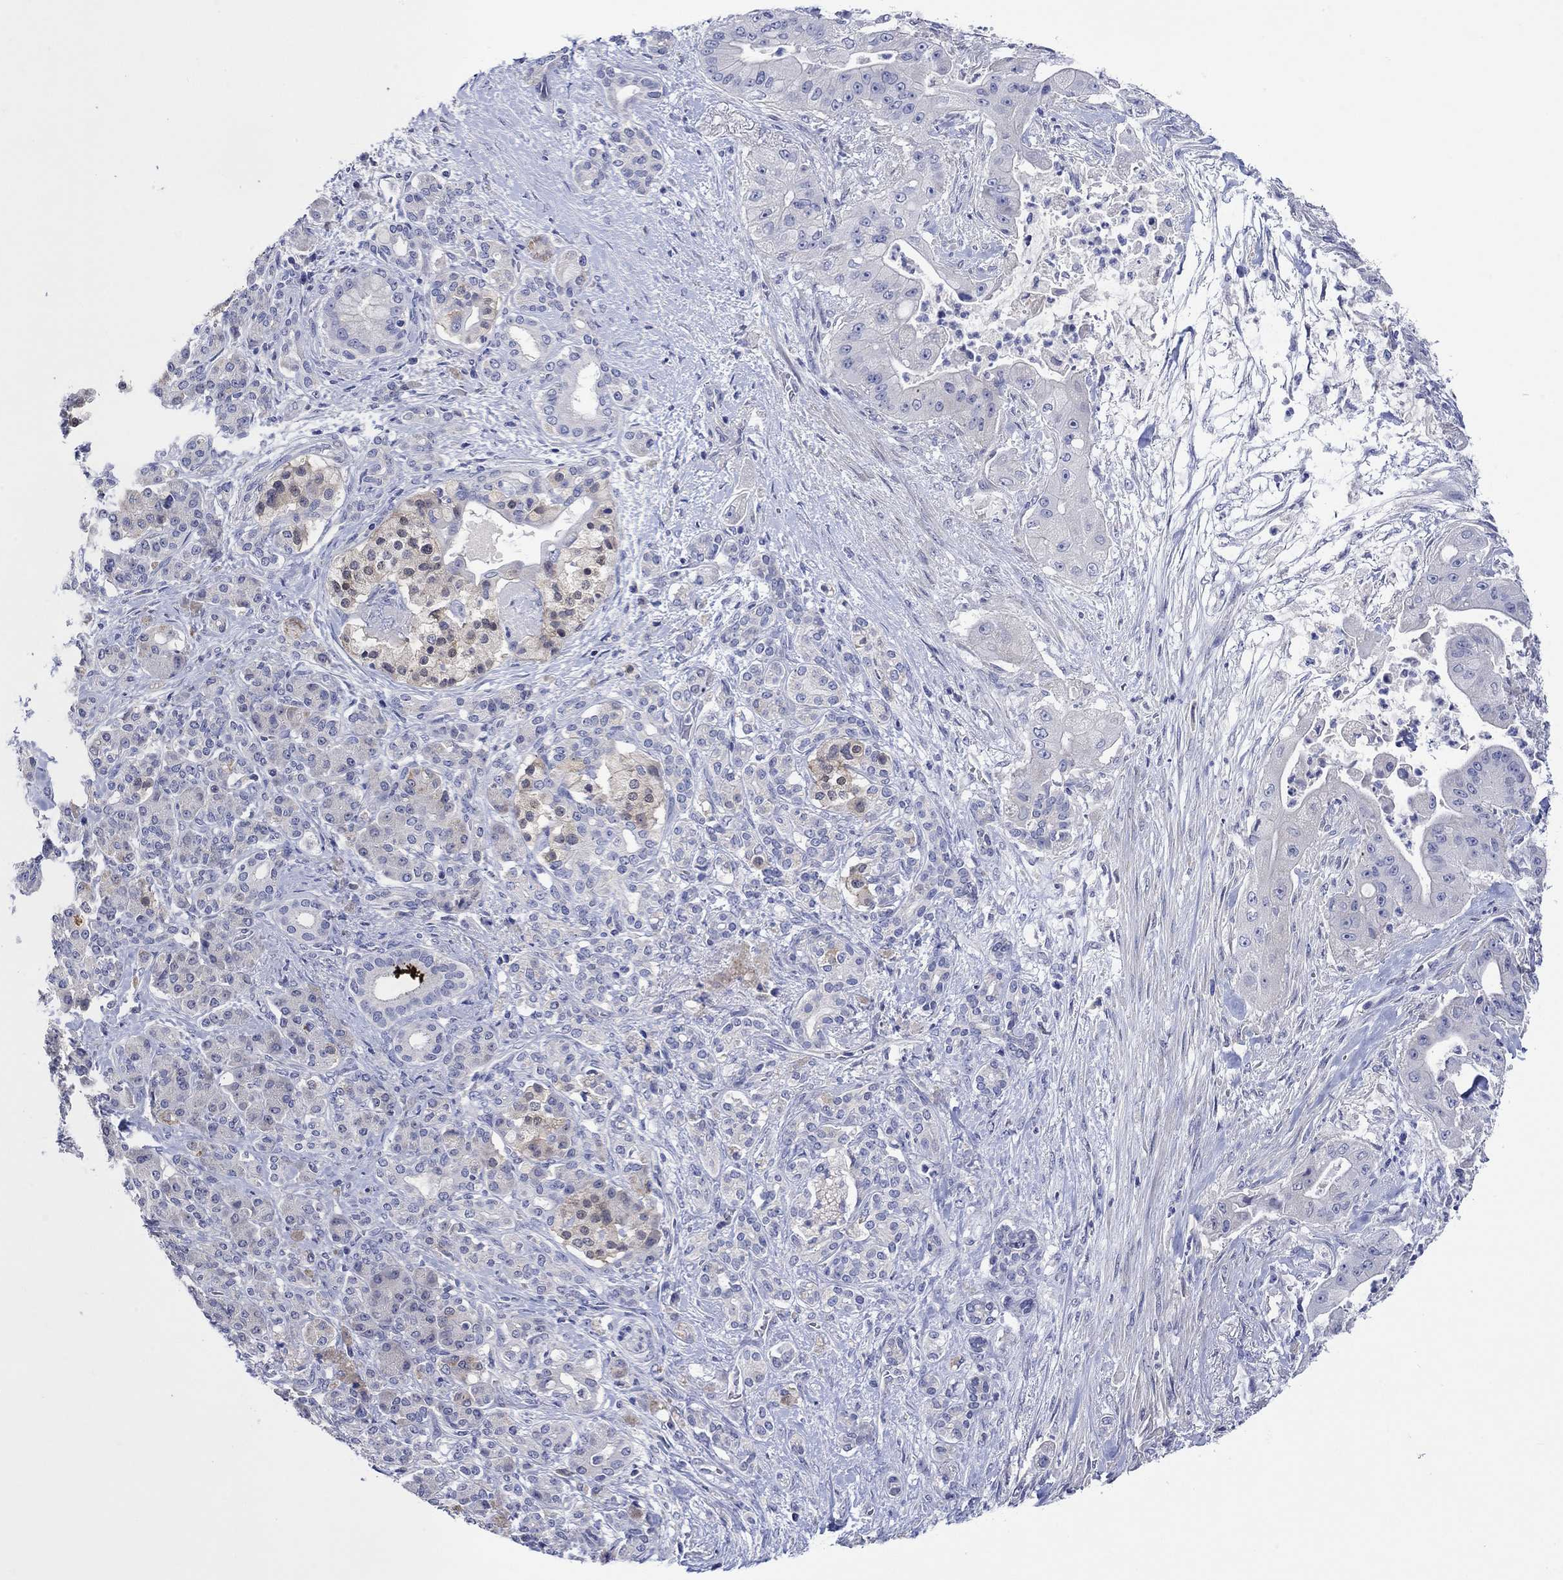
{"staining": {"intensity": "moderate", "quantity": "<25%", "location": "cytoplasmic/membranous"}, "tissue": "pancreatic cancer", "cell_type": "Tumor cells", "image_type": "cancer", "snomed": [{"axis": "morphology", "description": "Normal tissue, NOS"}, {"axis": "morphology", "description": "Inflammation, NOS"}, {"axis": "morphology", "description": "Adenocarcinoma, NOS"}, {"axis": "topography", "description": "Pancreas"}], "caption": "Approximately <25% of tumor cells in human pancreatic cancer (adenocarcinoma) display moderate cytoplasmic/membranous protein expression as visualized by brown immunohistochemical staining.", "gene": "MSI1", "patient": {"sex": "male", "age": 57}}